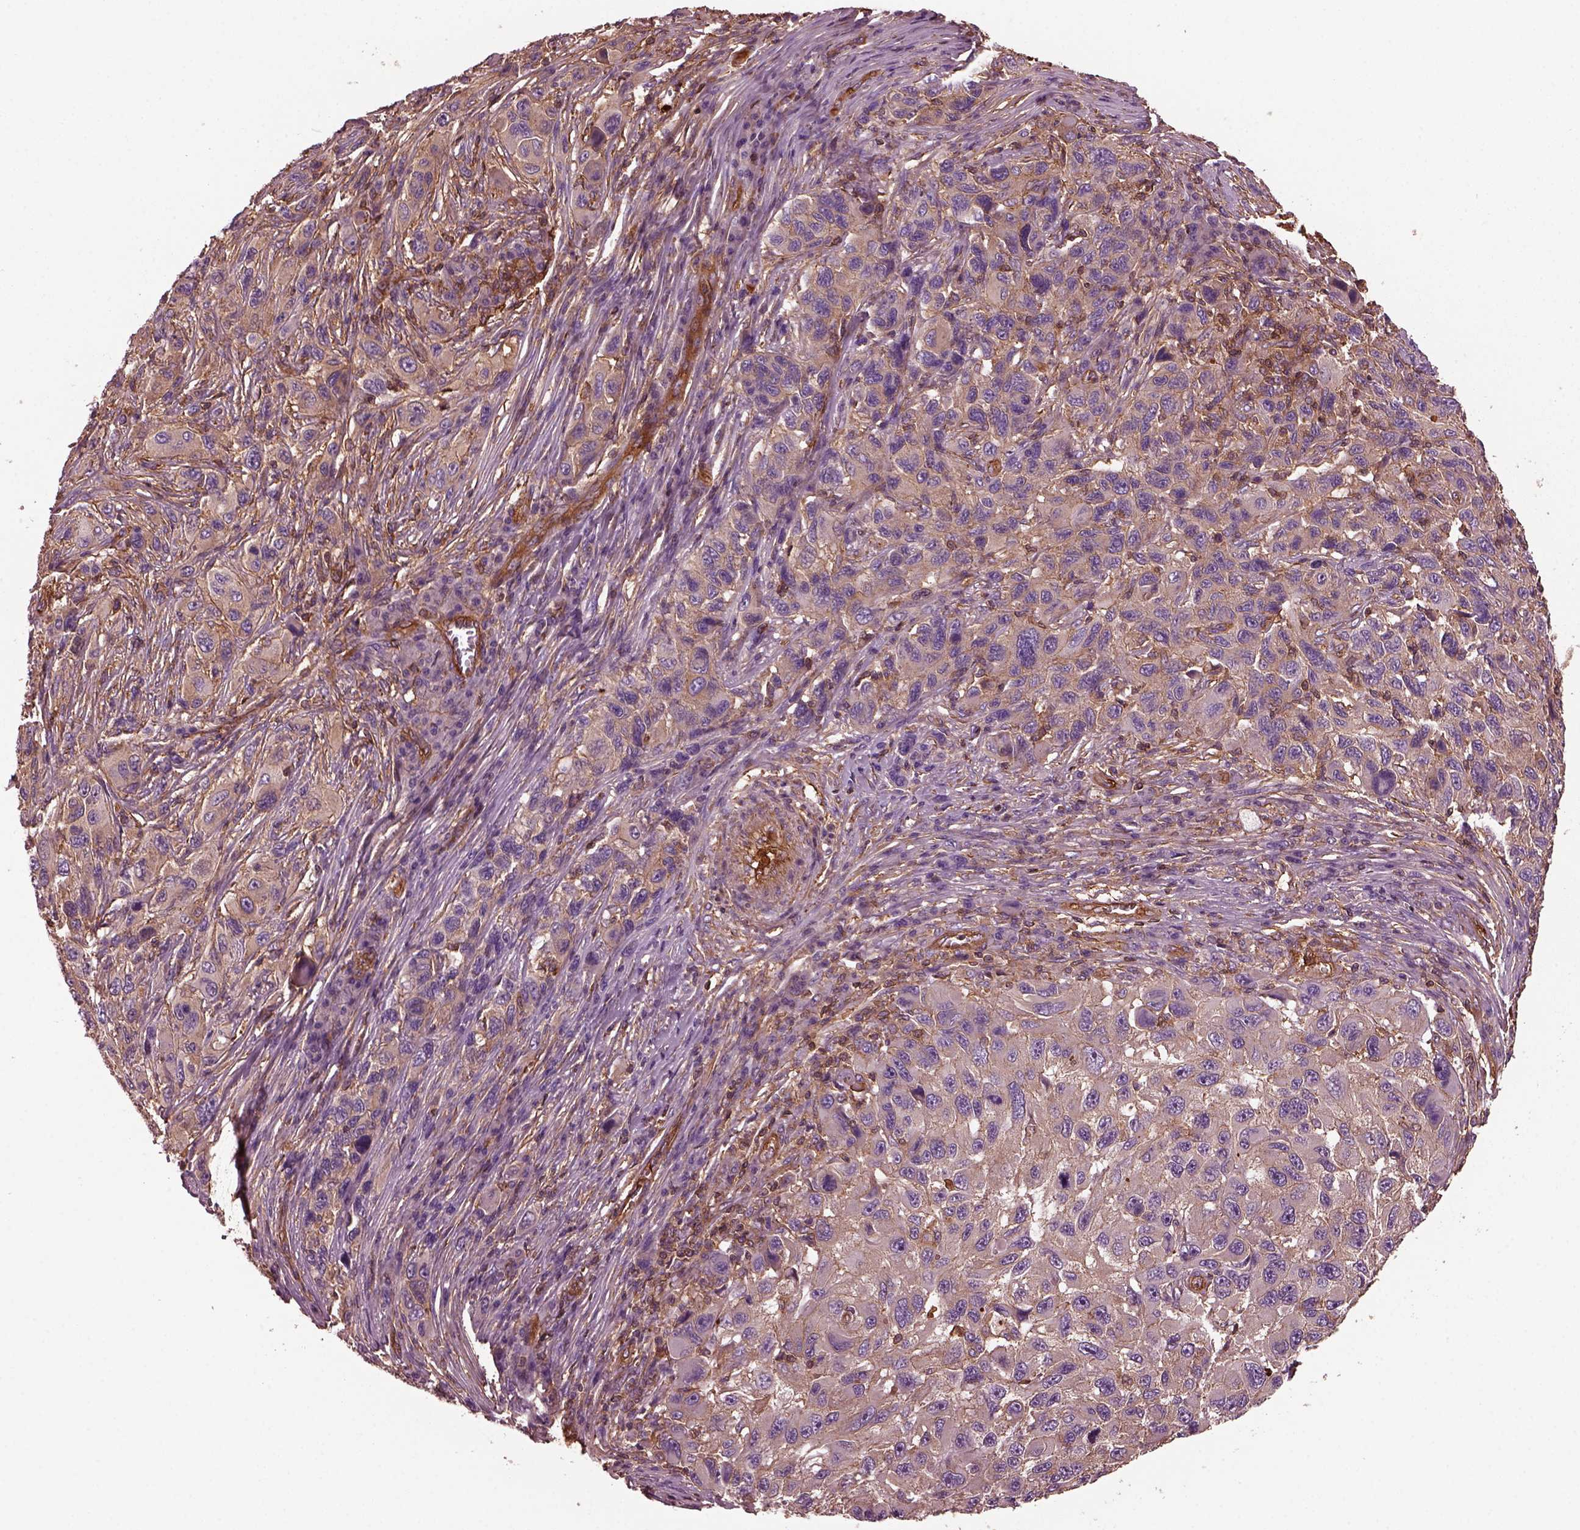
{"staining": {"intensity": "moderate", "quantity": ">75%", "location": "cytoplasmic/membranous"}, "tissue": "melanoma", "cell_type": "Tumor cells", "image_type": "cancer", "snomed": [{"axis": "morphology", "description": "Malignant melanoma, NOS"}, {"axis": "topography", "description": "Skin"}], "caption": "Immunohistochemistry (IHC) of melanoma displays medium levels of moderate cytoplasmic/membranous expression in approximately >75% of tumor cells. (Stains: DAB in brown, nuclei in blue, Microscopy: brightfield microscopy at high magnification).", "gene": "MYL6", "patient": {"sex": "male", "age": 53}}